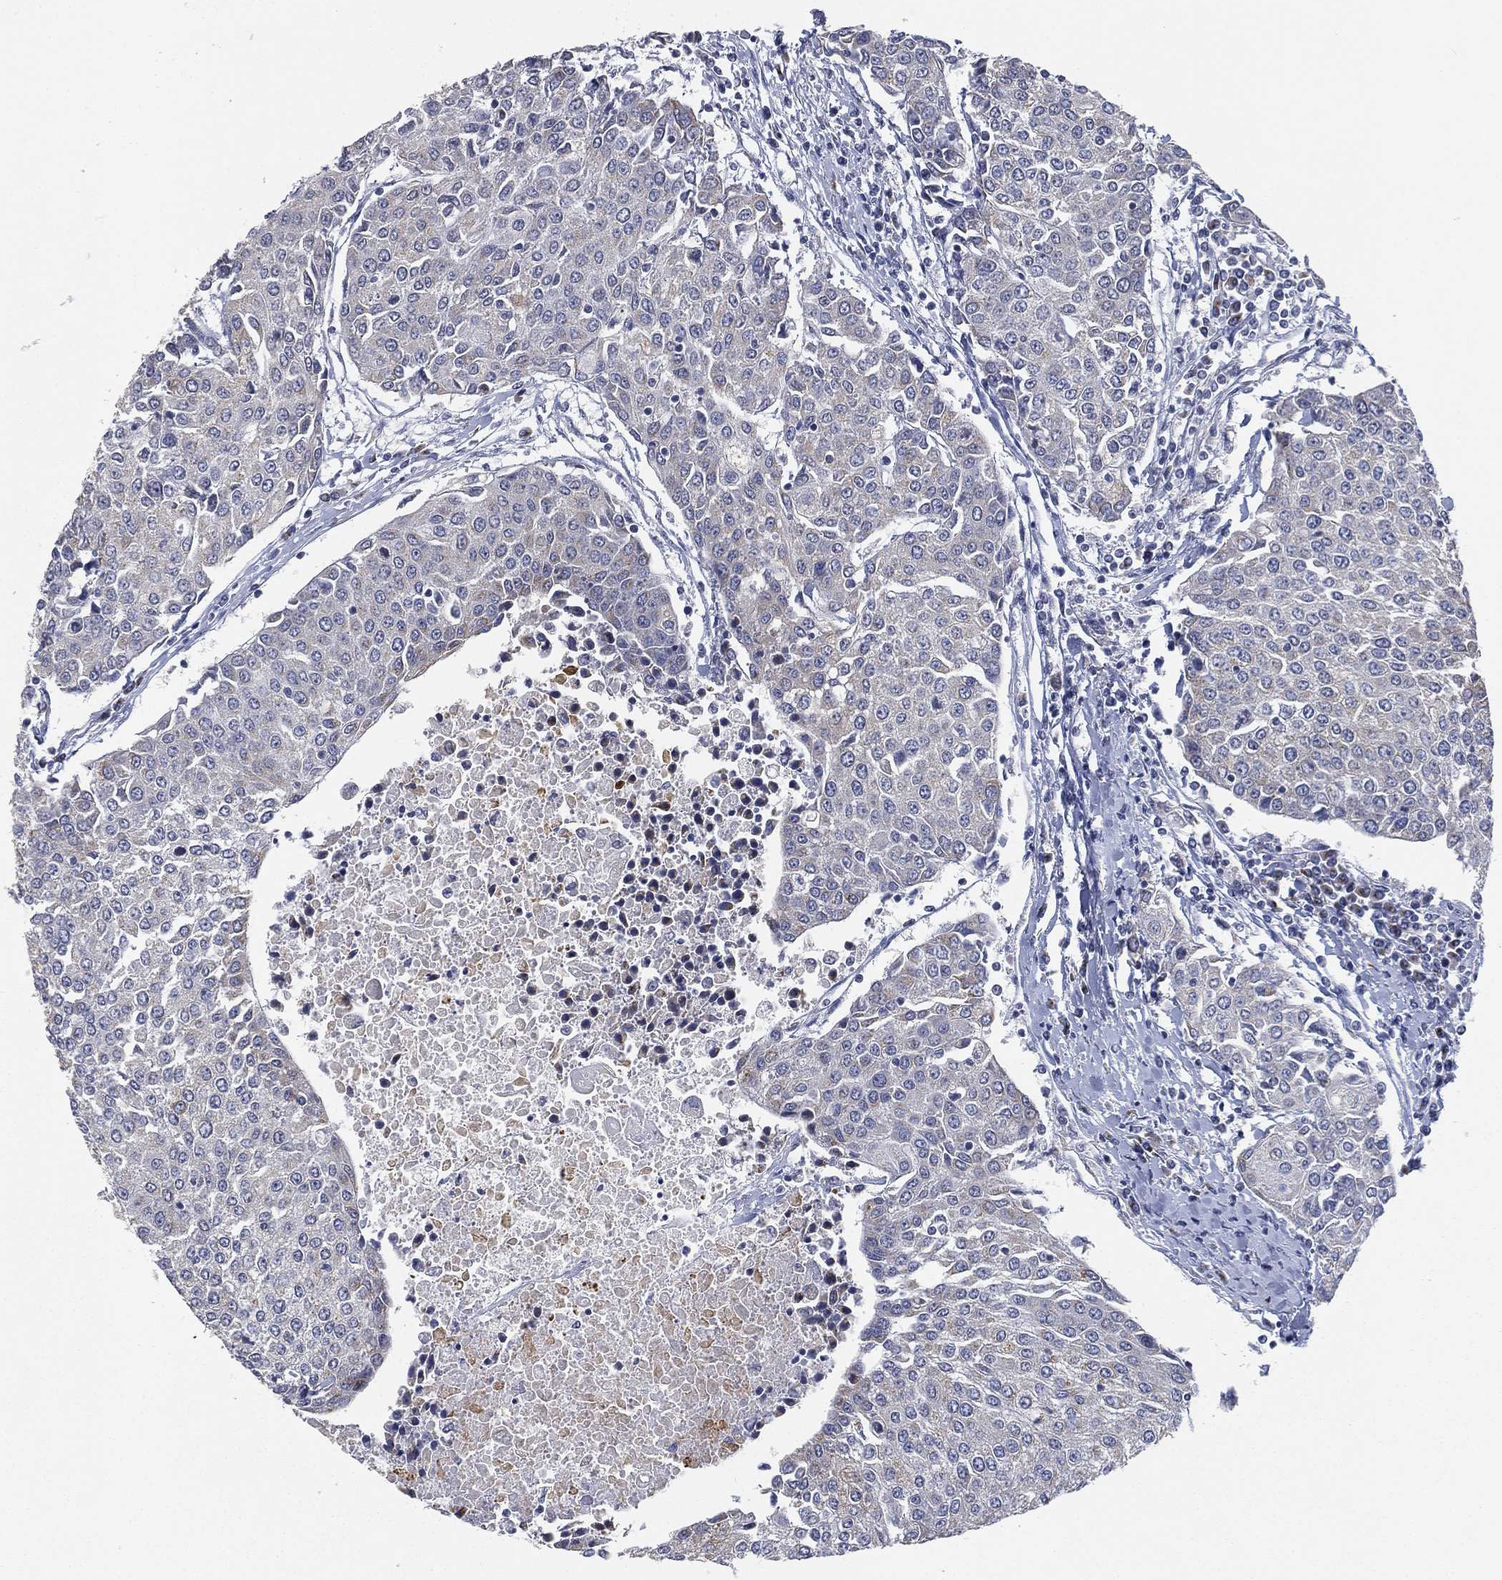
{"staining": {"intensity": "weak", "quantity": "<25%", "location": "cytoplasmic/membranous"}, "tissue": "urothelial cancer", "cell_type": "Tumor cells", "image_type": "cancer", "snomed": [{"axis": "morphology", "description": "Urothelial carcinoma, High grade"}, {"axis": "topography", "description": "Urinary bladder"}], "caption": "Immunohistochemistry of human urothelial cancer shows no expression in tumor cells.", "gene": "TICAM1", "patient": {"sex": "female", "age": 85}}